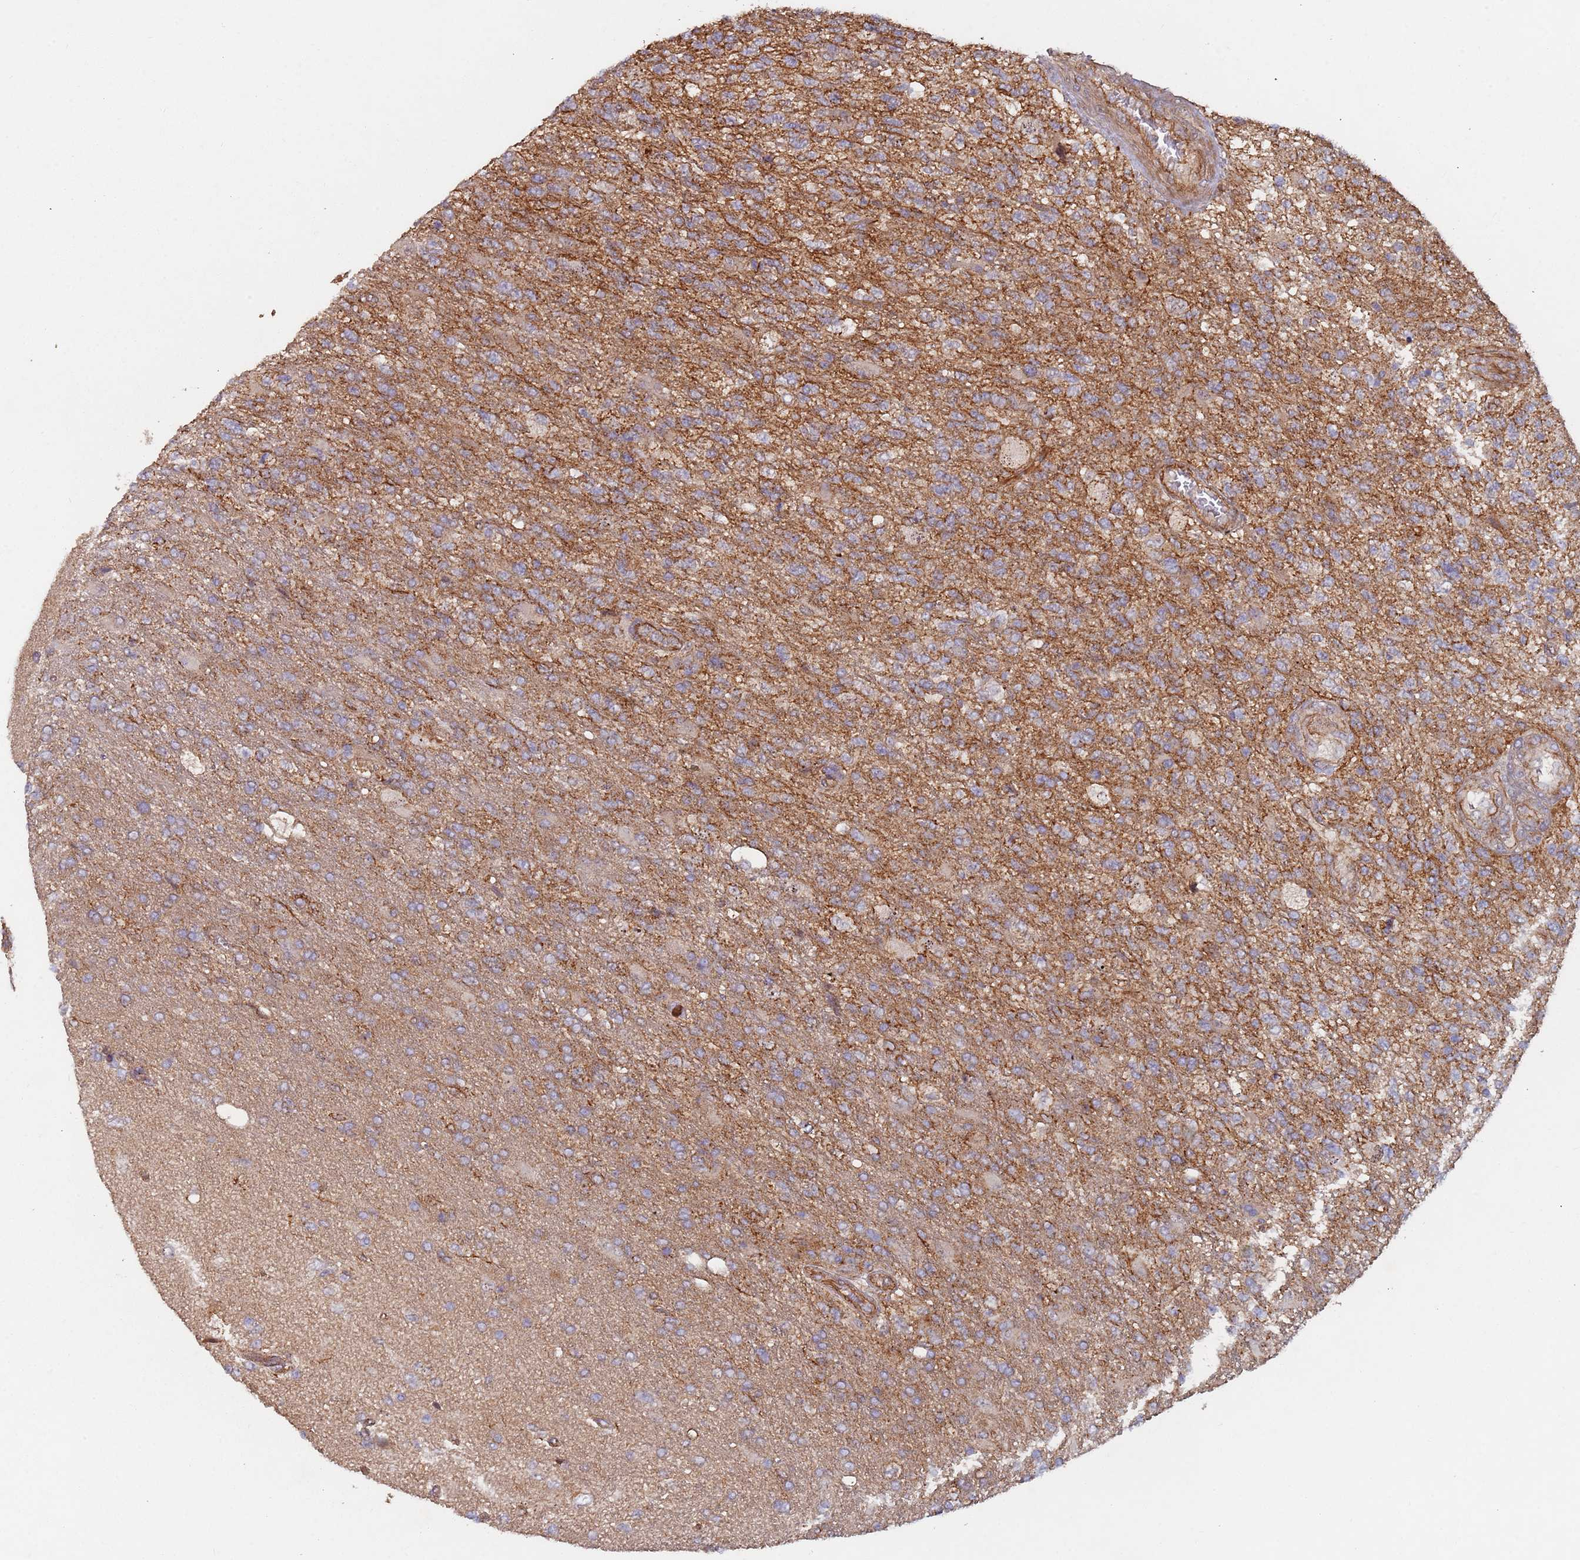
{"staining": {"intensity": "moderate", "quantity": ">75%", "location": "cytoplasmic/membranous"}, "tissue": "glioma", "cell_type": "Tumor cells", "image_type": "cancer", "snomed": [{"axis": "morphology", "description": "Glioma, malignant, High grade"}, {"axis": "topography", "description": "Brain"}], "caption": "Malignant high-grade glioma was stained to show a protein in brown. There is medium levels of moderate cytoplasmic/membranous positivity in about >75% of tumor cells.", "gene": "KANSL1L", "patient": {"sex": "male", "age": 56}}